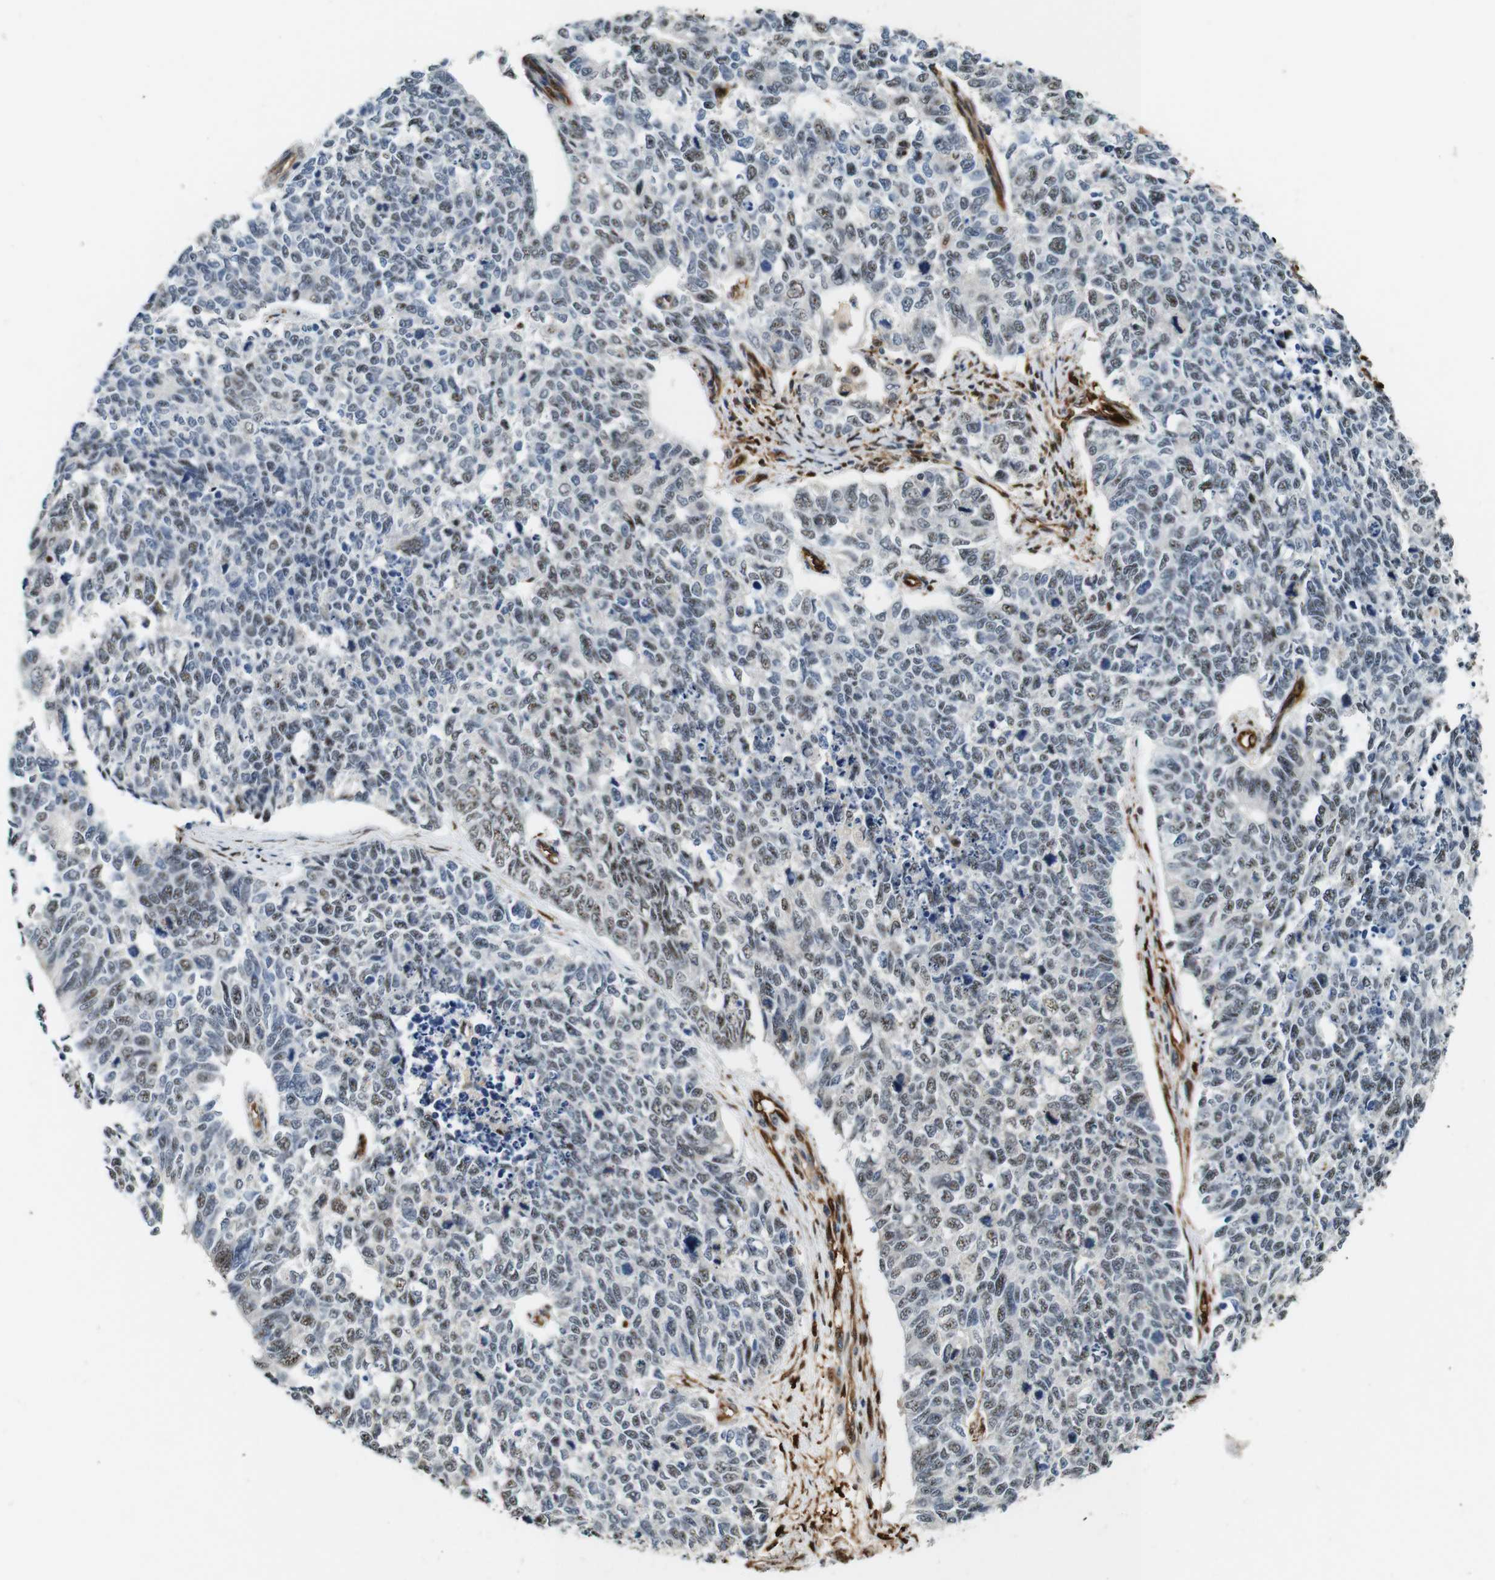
{"staining": {"intensity": "weak", "quantity": "25%-75%", "location": "nuclear"}, "tissue": "cervical cancer", "cell_type": "Tumor cells", "image_type": "cancer", "snomed": [{"axis": "morphology", "description": "Squamous cell carcinoma, NOS"}, {"axis": "topography", "description": "Cervix"}], "caption": "A low amount of weak nuclear expression is identified in approximately 25%-75% of tumor cells in cervical squamous cell carcinoma tissue.", "gene": "LXN", "patient": {"sex": "female", "age": 63}}